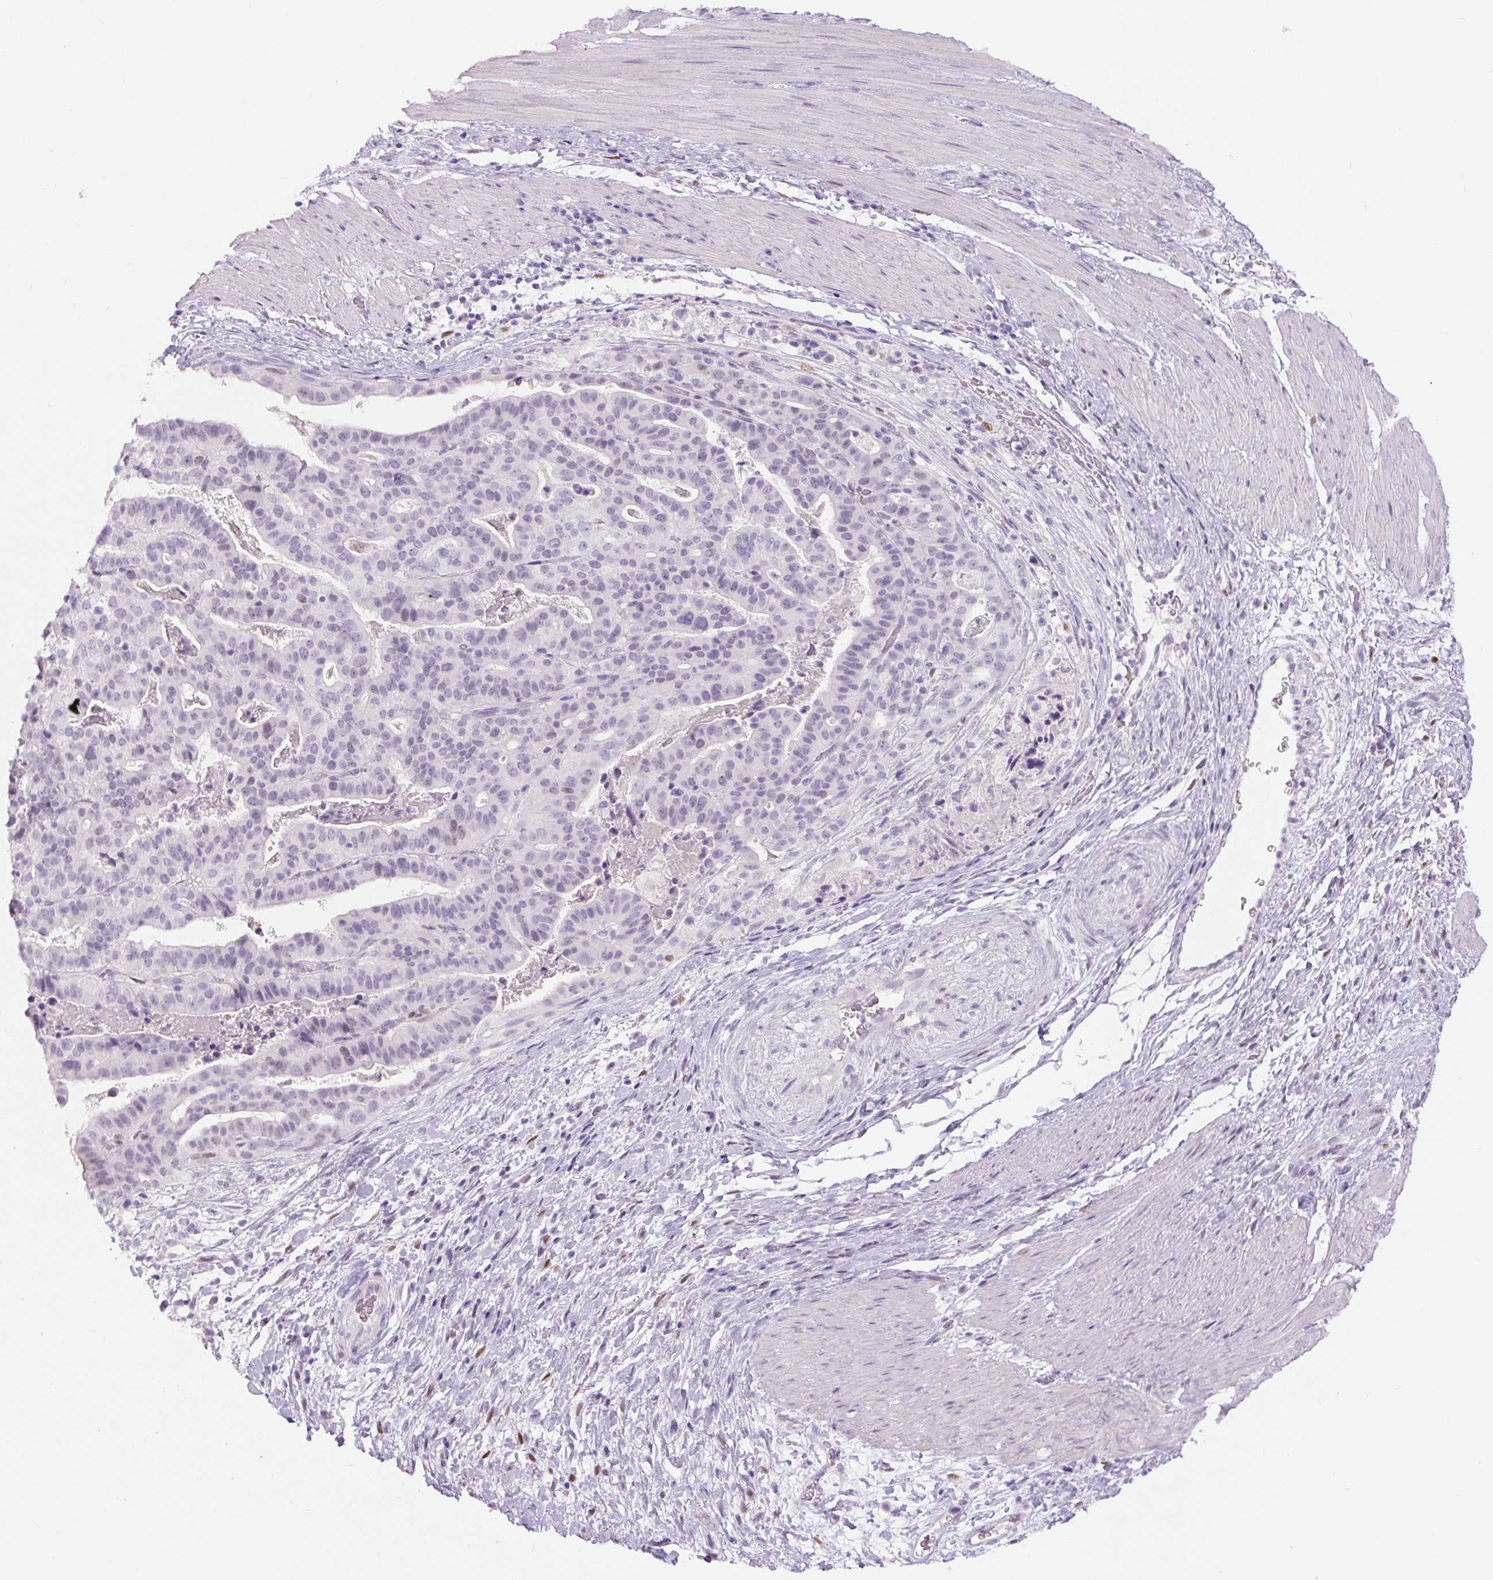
{"staining": {"intensity": "negative", "quantity": "none", "location": "none"}, "tissue": "stomach cancer", "cell_type": "Tumor cells", "image_type": "cancer", "snomed": [{"axis": "morphology", "description": "Adenocarcinoma, NOS"}, {"axis": "topography", "description": "Stomach"}], "caption": "Human stomach cancer (adenocarcinoma) stained for a protein using immunohistochemistry displays no staining in tumor cells.", "gene": "SIX1", "patient": {"sex": "male", "age": 48}}